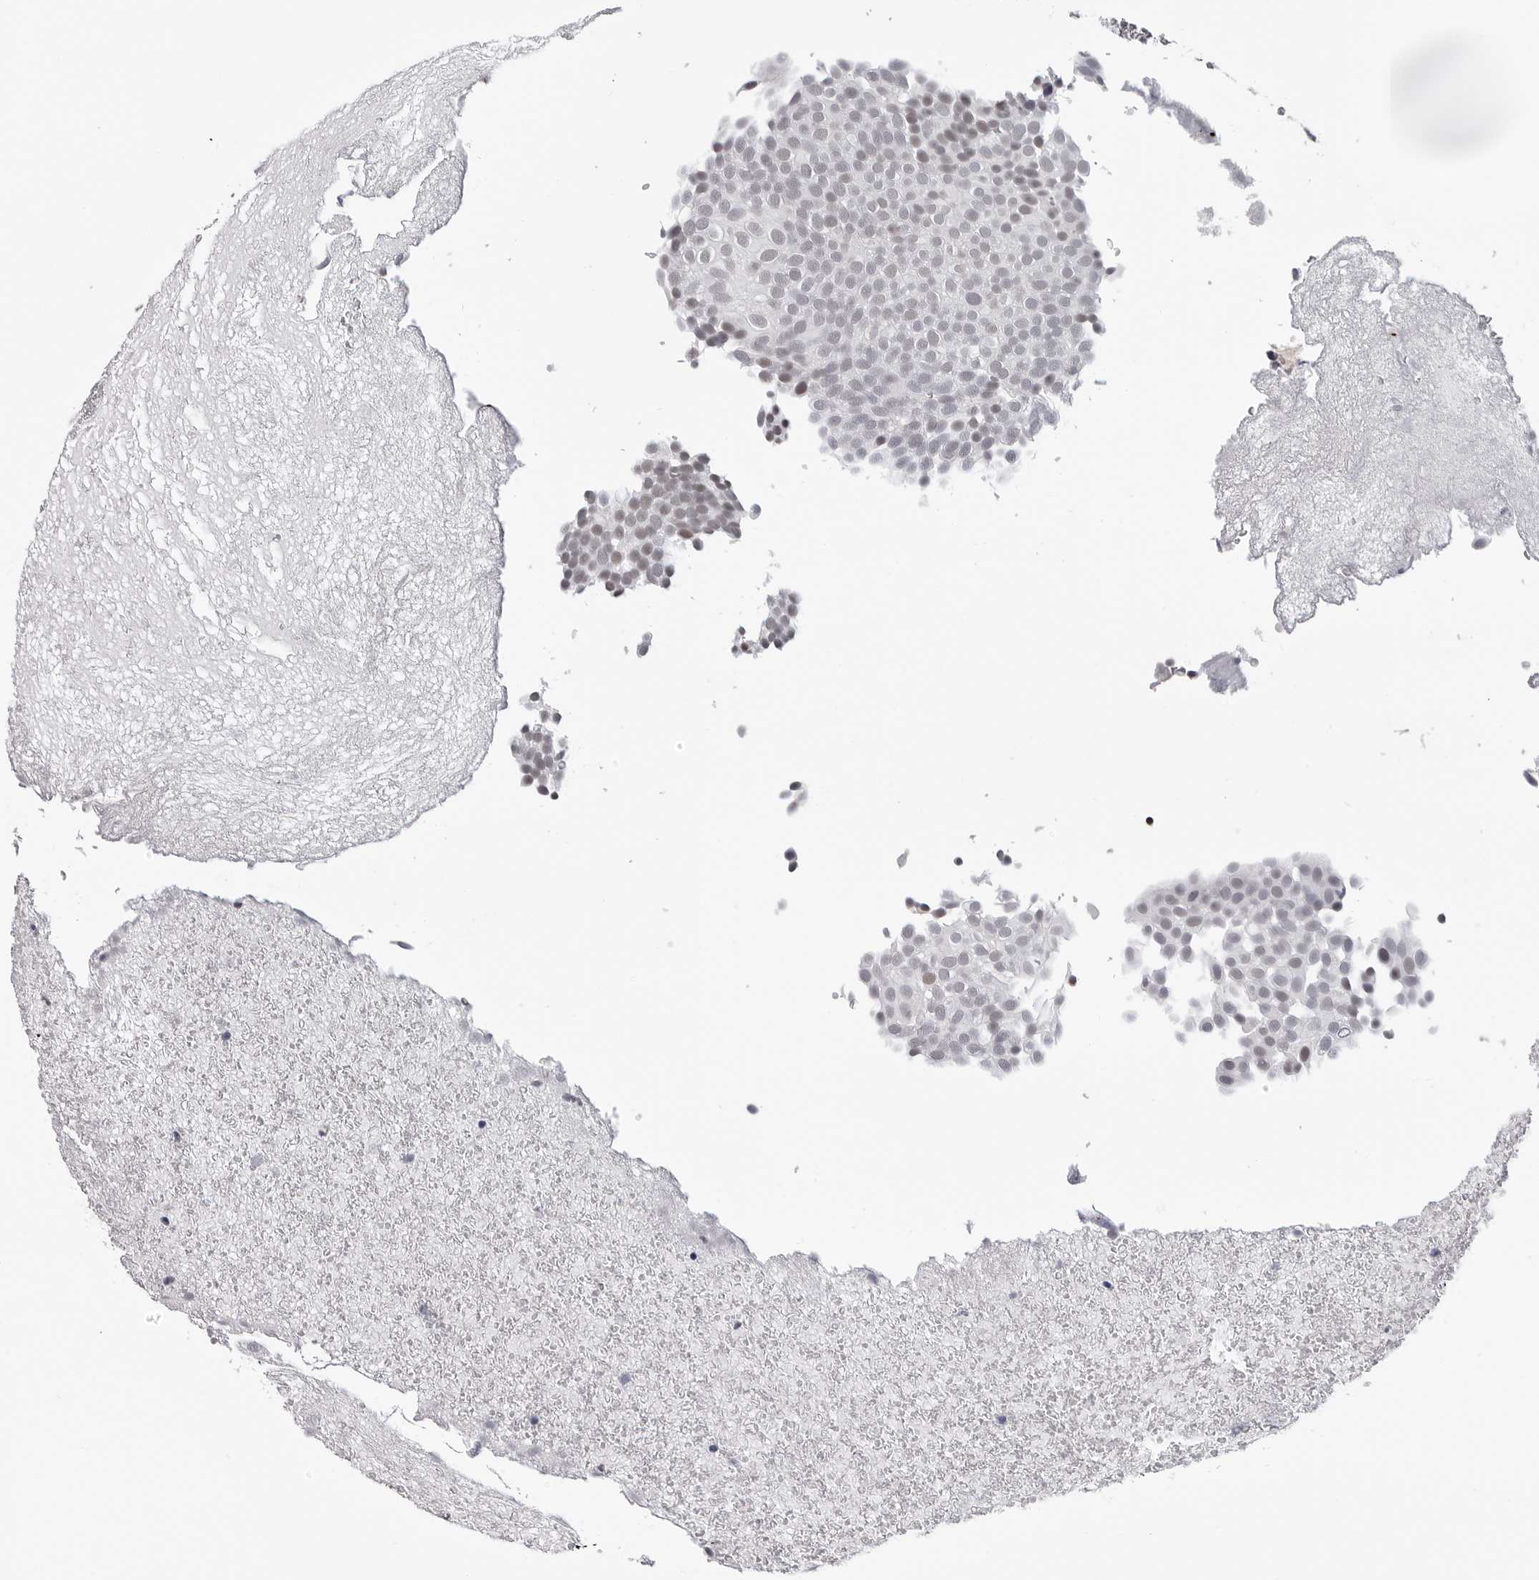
{"staining": {"intensity": "moderate", "quantity": "<25%", "location": "nuclear"}, "tissue": "urothelial cancer", "cell_type": "Tumor cells", "image_type": "cancer", "snomed": [{"axis": "morphology", "description": "Urothelial carcinoma, Low grade"}, {"axis": "topography", "description": "Urinary bladder"}], "caption": "Protein expression analysis of human low-grade urothelial carcinoma reveals moderate nuclear expression in about <25% of tumor cells.", "gene": "GNL2", "patient": {"sex": "male", "age": 78}}